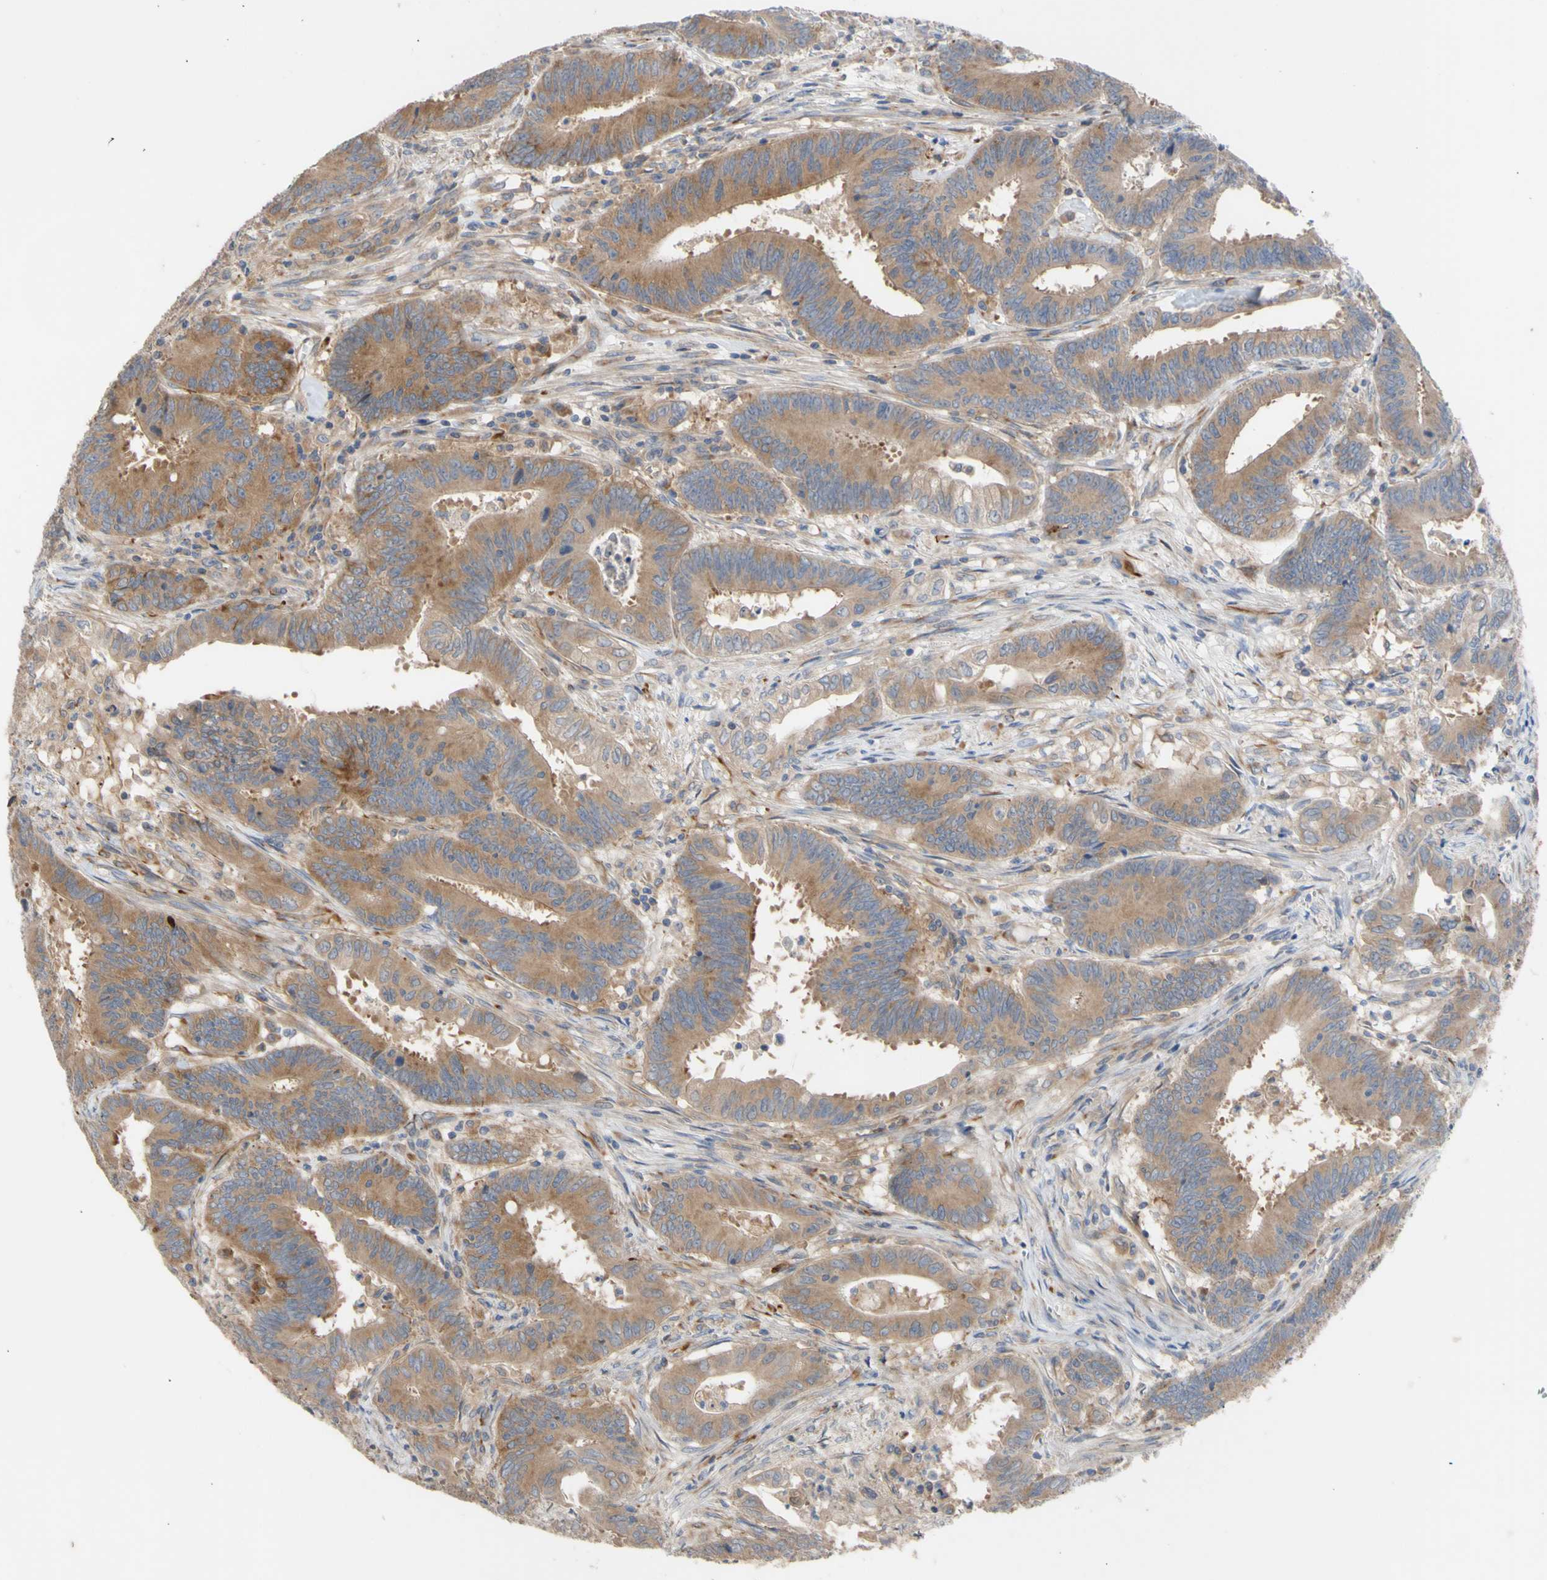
{"staining": {"intensity": "moderate", "quantity": ">75%", "location": "cytoplasmic/membranous"}, "tissue": "colorectal cancer", "cell_type": "Tumor cells", "image_type": "cancer", "snomed": [{"axis": "morphology", "description": "Adenocarcinoma, NOS"}, {"axis": "topography", "description": "Colon"}], "caption": "The histopathology image reveals a brown stain indicating the presence of a protein in the cytoplasmic/membranous of tumor cells in colorectal adenocarcinoma. The protein of interest is shown in brown color, while the nuclei are stained blue.", "gene": "EIF2S3", "patient": {"sex": "male", "age": 45}}